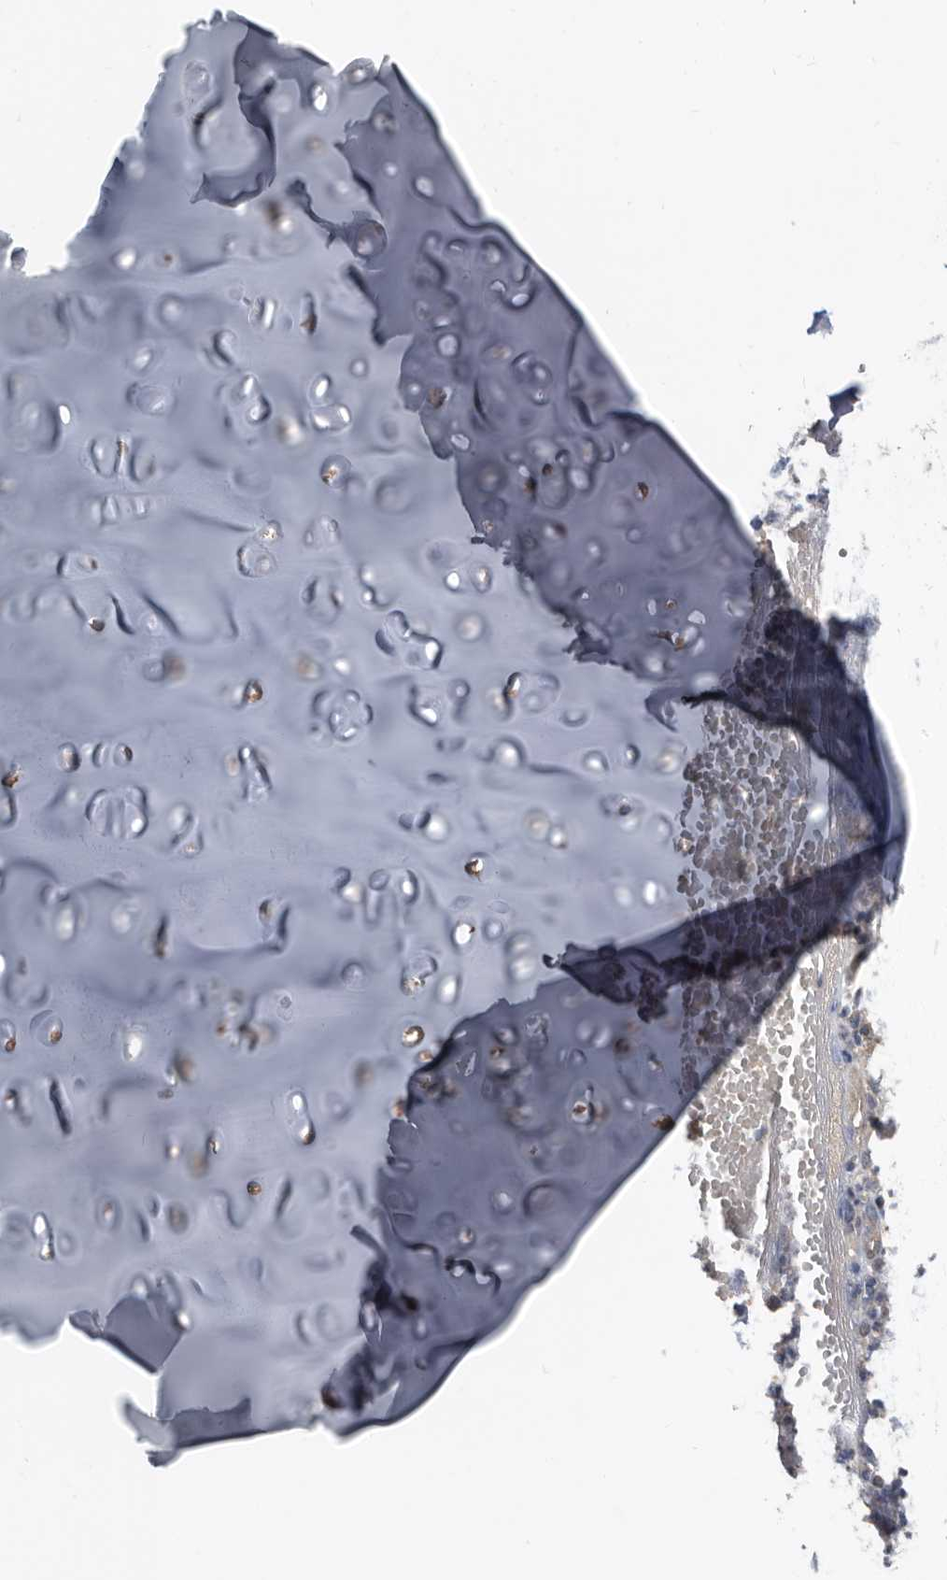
{"staining": {"intensity": "weak", "quantity": ">75%", "location": "cytoplasmic/membranous"}, "tissue": "soft tissue", "cell_type": "Chondrocytes", "image_type": "normal", "snomed": [{"axis": "morphology", "description": "Normal tissue, NOS"}, {"axis": "morphology", "description": "Basal cell carcinoma"}, {"axis": "topography", "description": "Cartilage tissue"}, {"axis": "topography", "description": "Nasopharynx"}, {"axis": "topography", "description": "Oral tissue"}], "caption": "High-magnification brightfield microscopy of normal soft tissue stained with DAB (brown) and counterstained with hematoxylin (blue). chondrocytes exhibit weak cytoplasmic/membranous positivity is appreciated in about>75% of cells.", "gene": "APEH", "patient": {"sex": "female", "age": 77}}